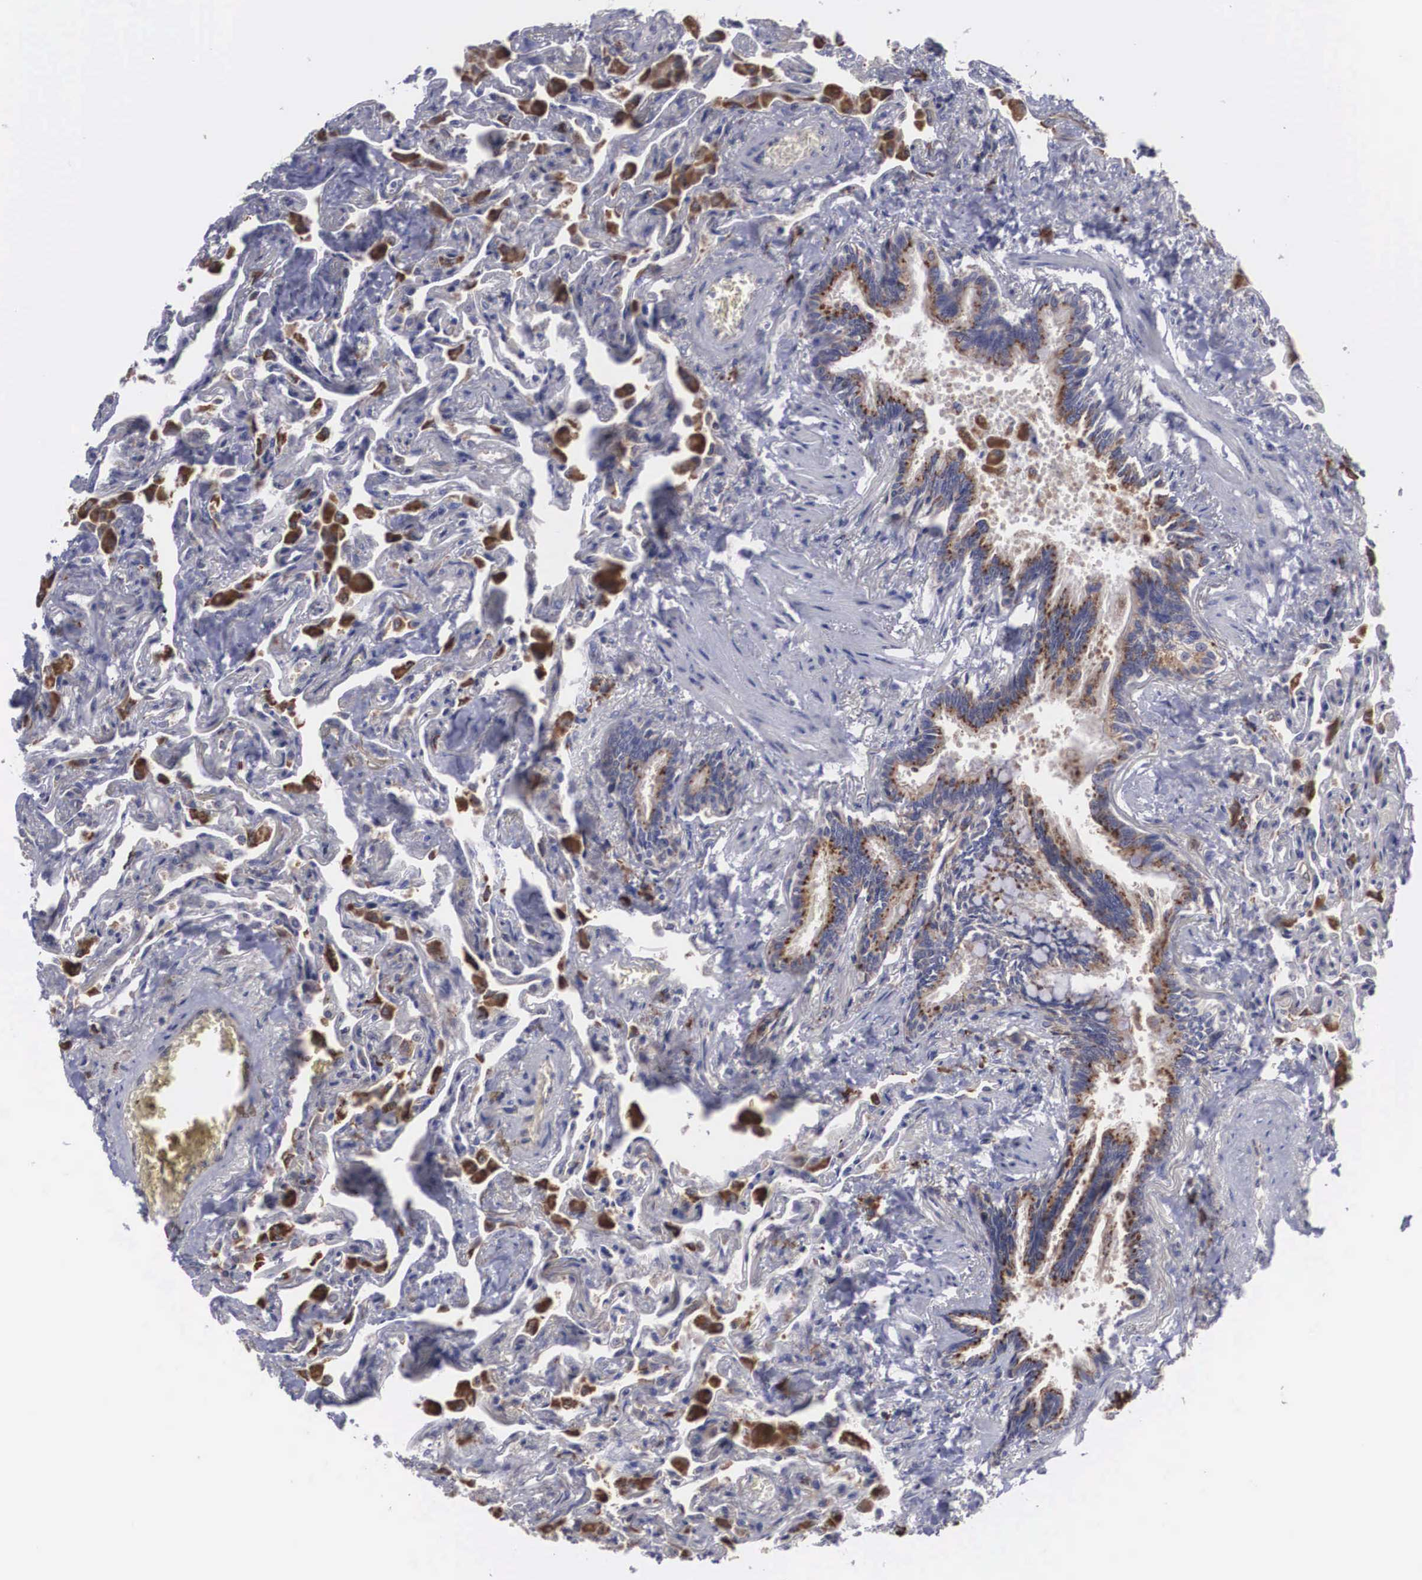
{"staining": {"intensity": "negative", "quantity": "none", "location": "none"}, "tissue": "lung", "cell_type": "Alveolar cells", "image_type": "normal", "snomed": [{"axis": "morphology", "description": "Normal tissue, NOS"}, {"axis": "topography", "description": "Lung"}], "caption": "Immunohistochemistry micrograph of normal lung stained for a protein (brown), which displays no staining in alveolar cells. (DAB immunohistochemistry visualized using brightfield microscopy, high magnification).", "gene": "CRELD2", "patient": {"sex": "male", "age": 73}}